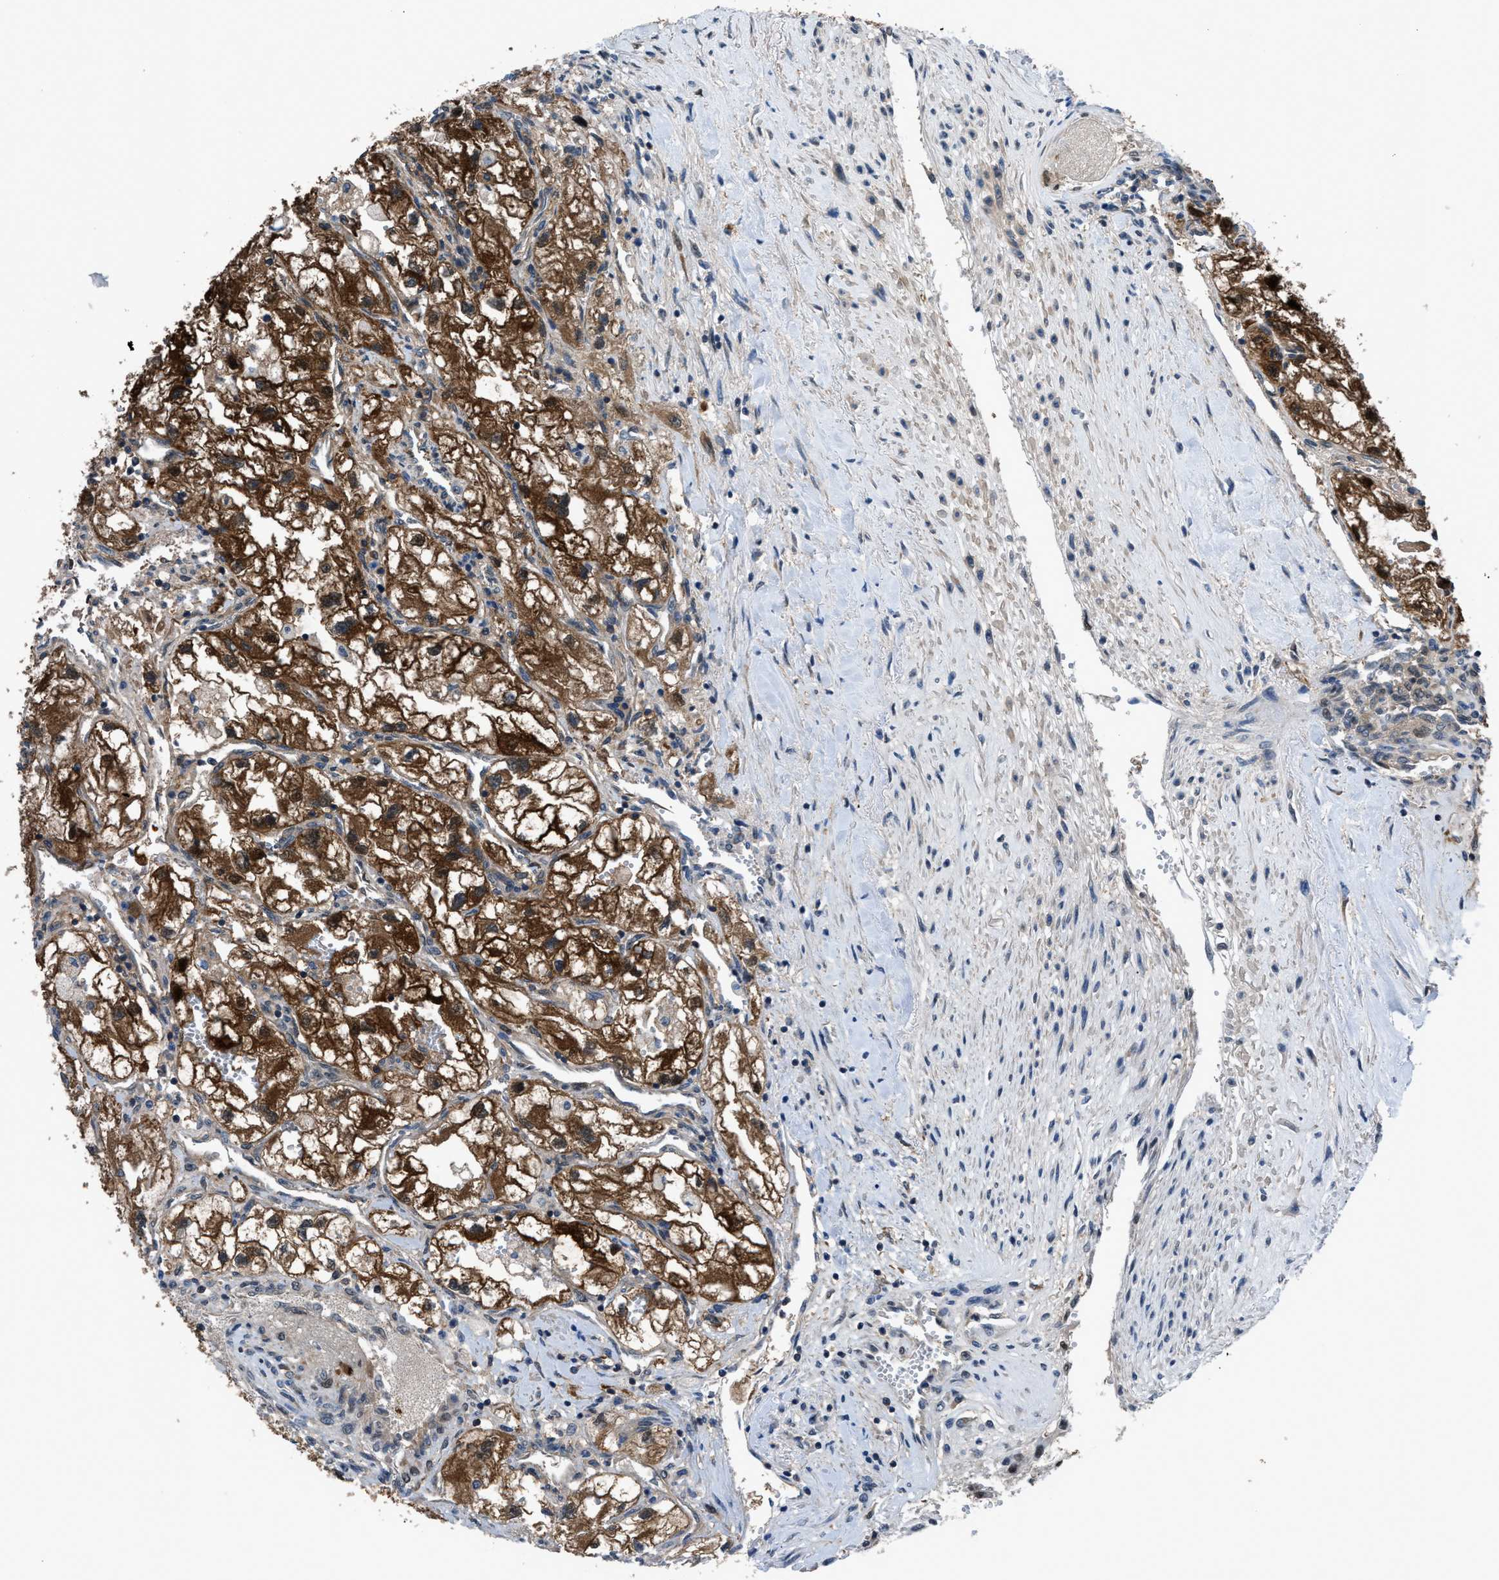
{"staining": {"intensity": "strong", "quantity": ">75%", "location": "cytoplasmic/membranous,nuclear"}, "tissue": "renal cancer", "cell_type": "Tumor cells", "image_type": "cancer", "snomed": [{"axis": "morphology", "description": "Adenocarcinoma, NOS"}, {"axis": "topography", "description": "Kidney"}], "caption": "A brown stain labels strong cytoplasmic/membranous and nuclear expression of a protein in renal cancer tumor cells. (brown staining indicates protein expression, while blue staining denotes nuclei).", "gene": "TMEM45B", "patient": {"sex": "female", "age": 70}}